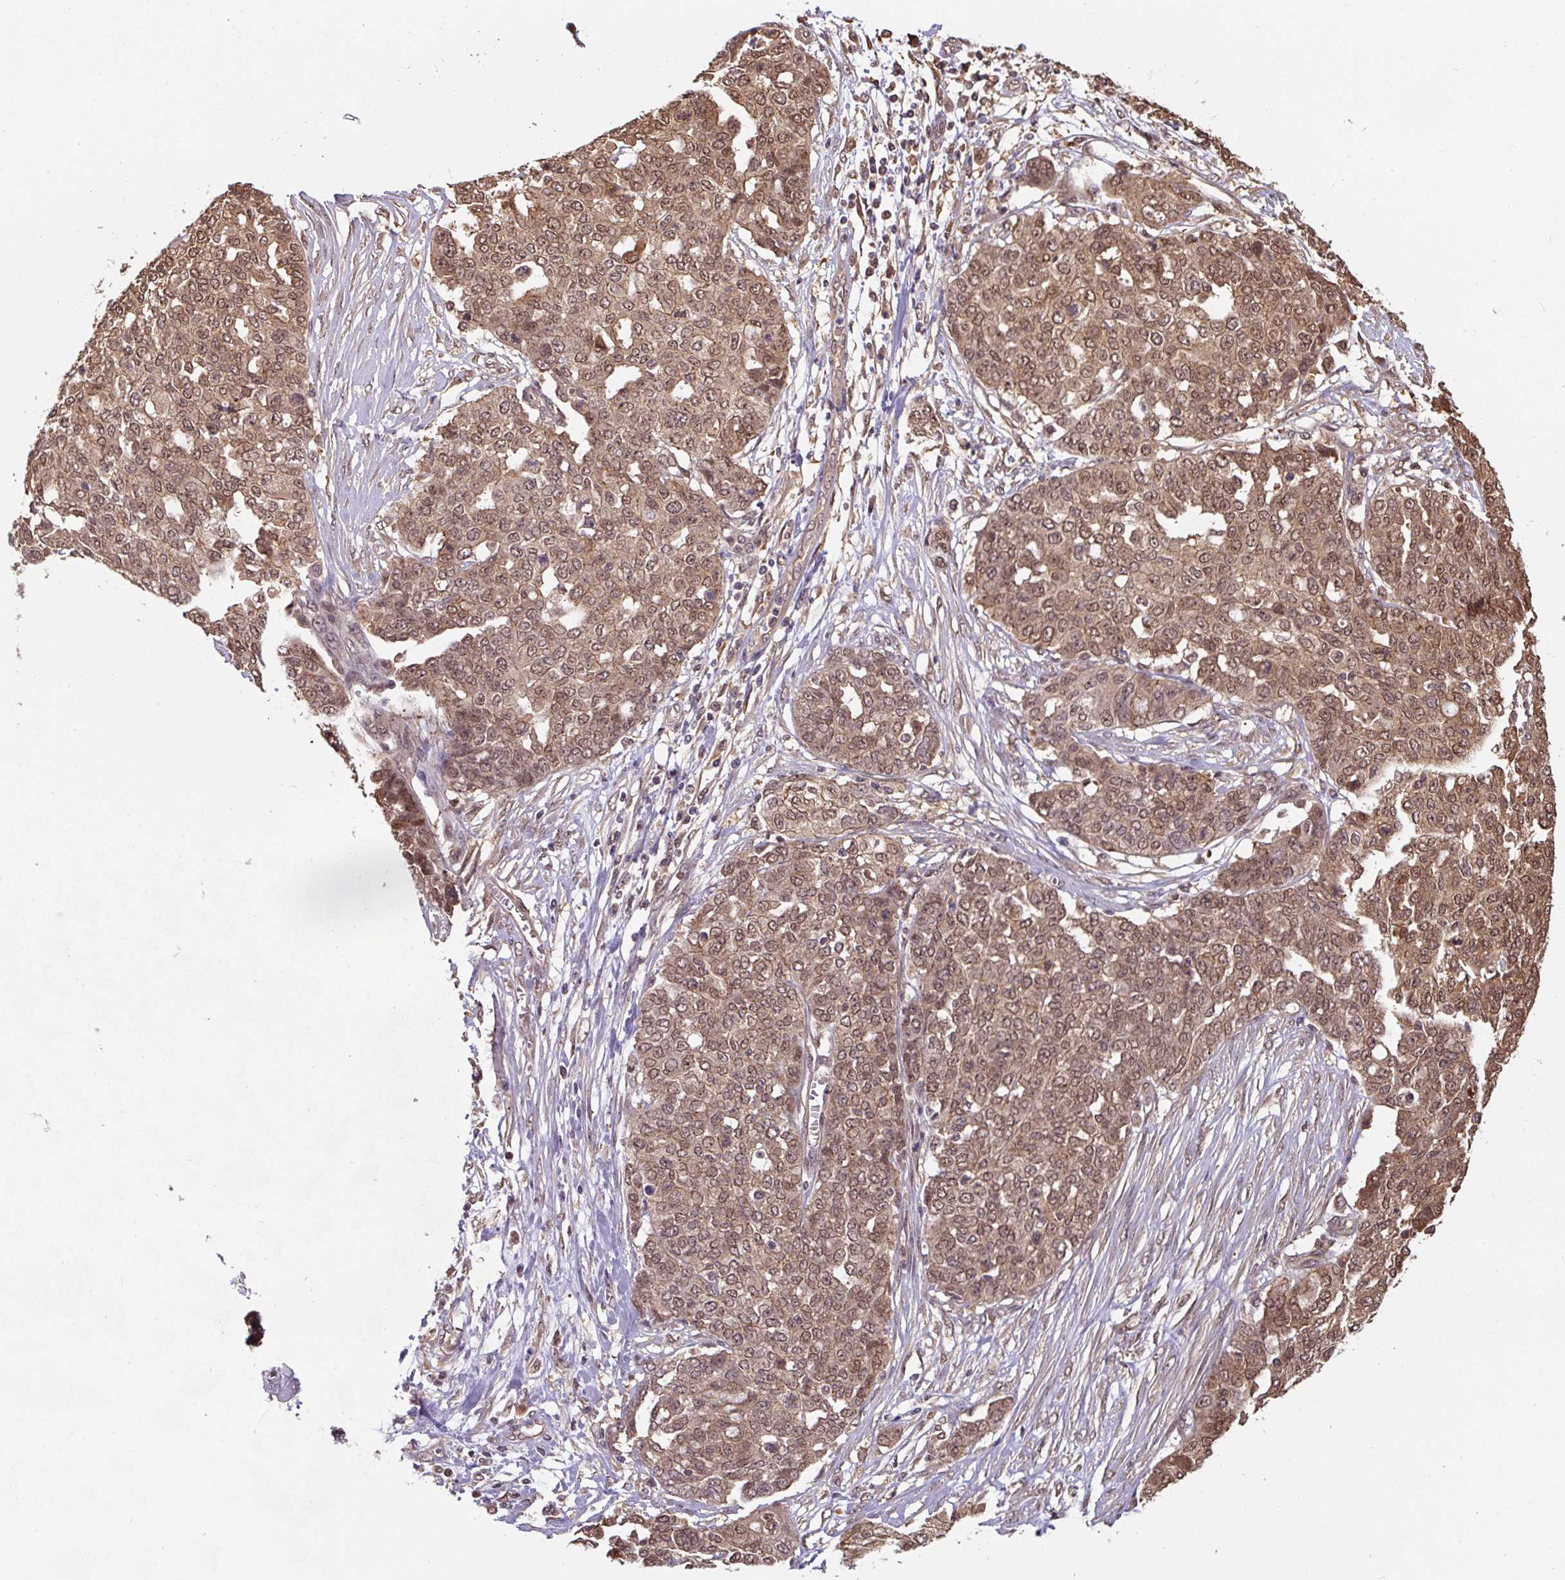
{"staining": {"intensity": "moderate", "quantity": ">75%", "location": "cytoplasmic/membranous,nuclear"}, "tissue": "ovarian cancer", "cell_type": "Tumor cells", "image_type": "cancer", "snomed": [{"axis": "morphology", "description": "Cystadenocarcinoma, serous, NOS"}, {"axis": "topography", "description": "Soft tissue"}, {"axis": "topography", "description": "Ovary"}], "caption": "Protein analysis of ovarian cancer tissue exhibits moderate cytoplasmic/membranous and nuclear positivity in about >75% of tumor cells.", "gene": "ST13", "patient": {"sex": "female", "age": 57}}